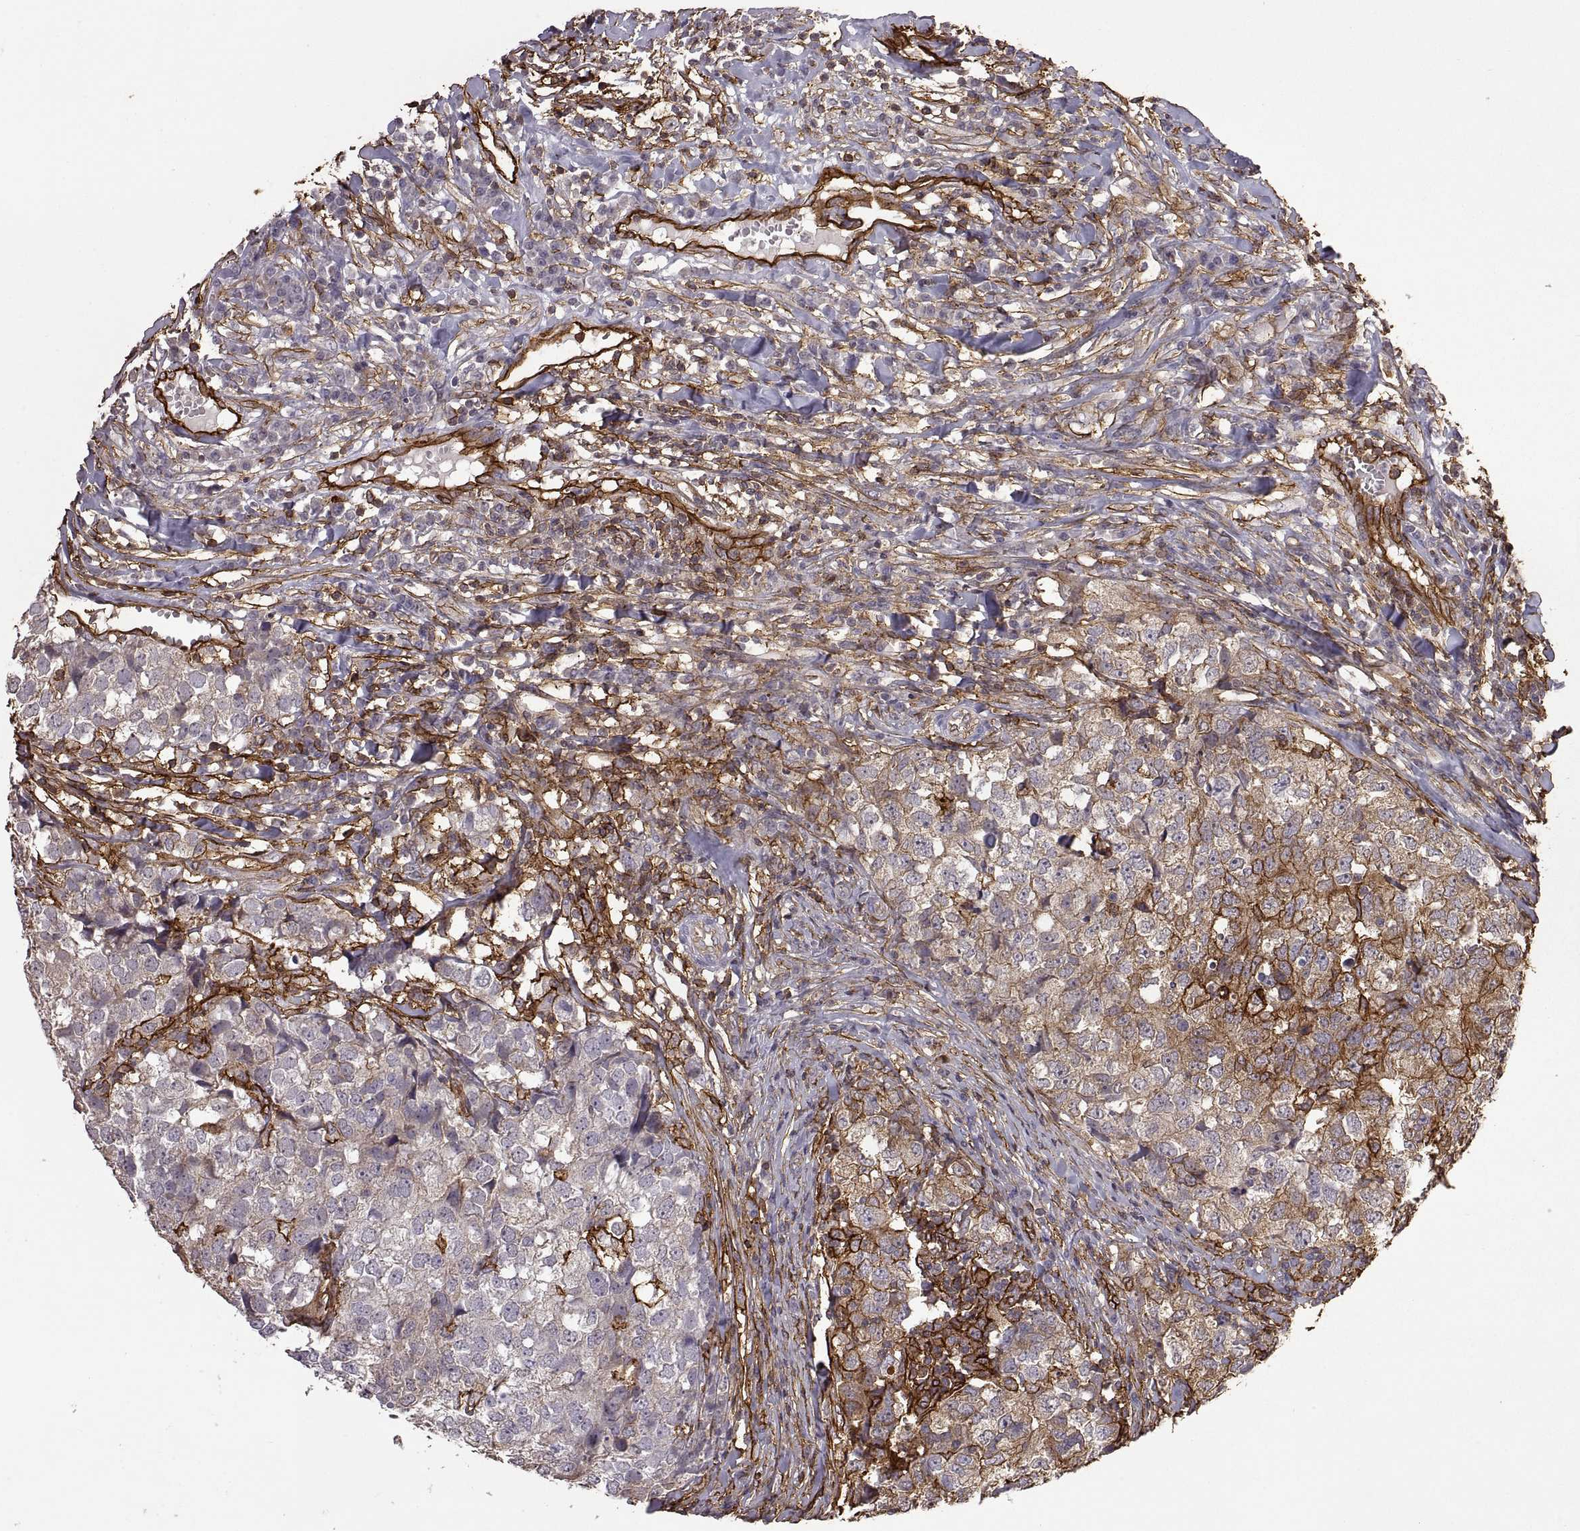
{"staining": {"intensity": "moderate", "quantity": ">75%", "location": "cytoplasmic/membranous"}, "tissue": "breast cancer", "cell_type": "Tumor cells", "image_type": "cancer", "snomed": [{"axis": "morphology", "description": "Duct carcinoma"}, {"axis": "topography", "description": "Breast"}], "caption": "Tumor cells show medium levels of moderate cytoplasmic/membranous positivity in approximately >75% of cells in human breast cancer.", "gene": "S100A10", "patient": {"sex": "female", "age": 30}}